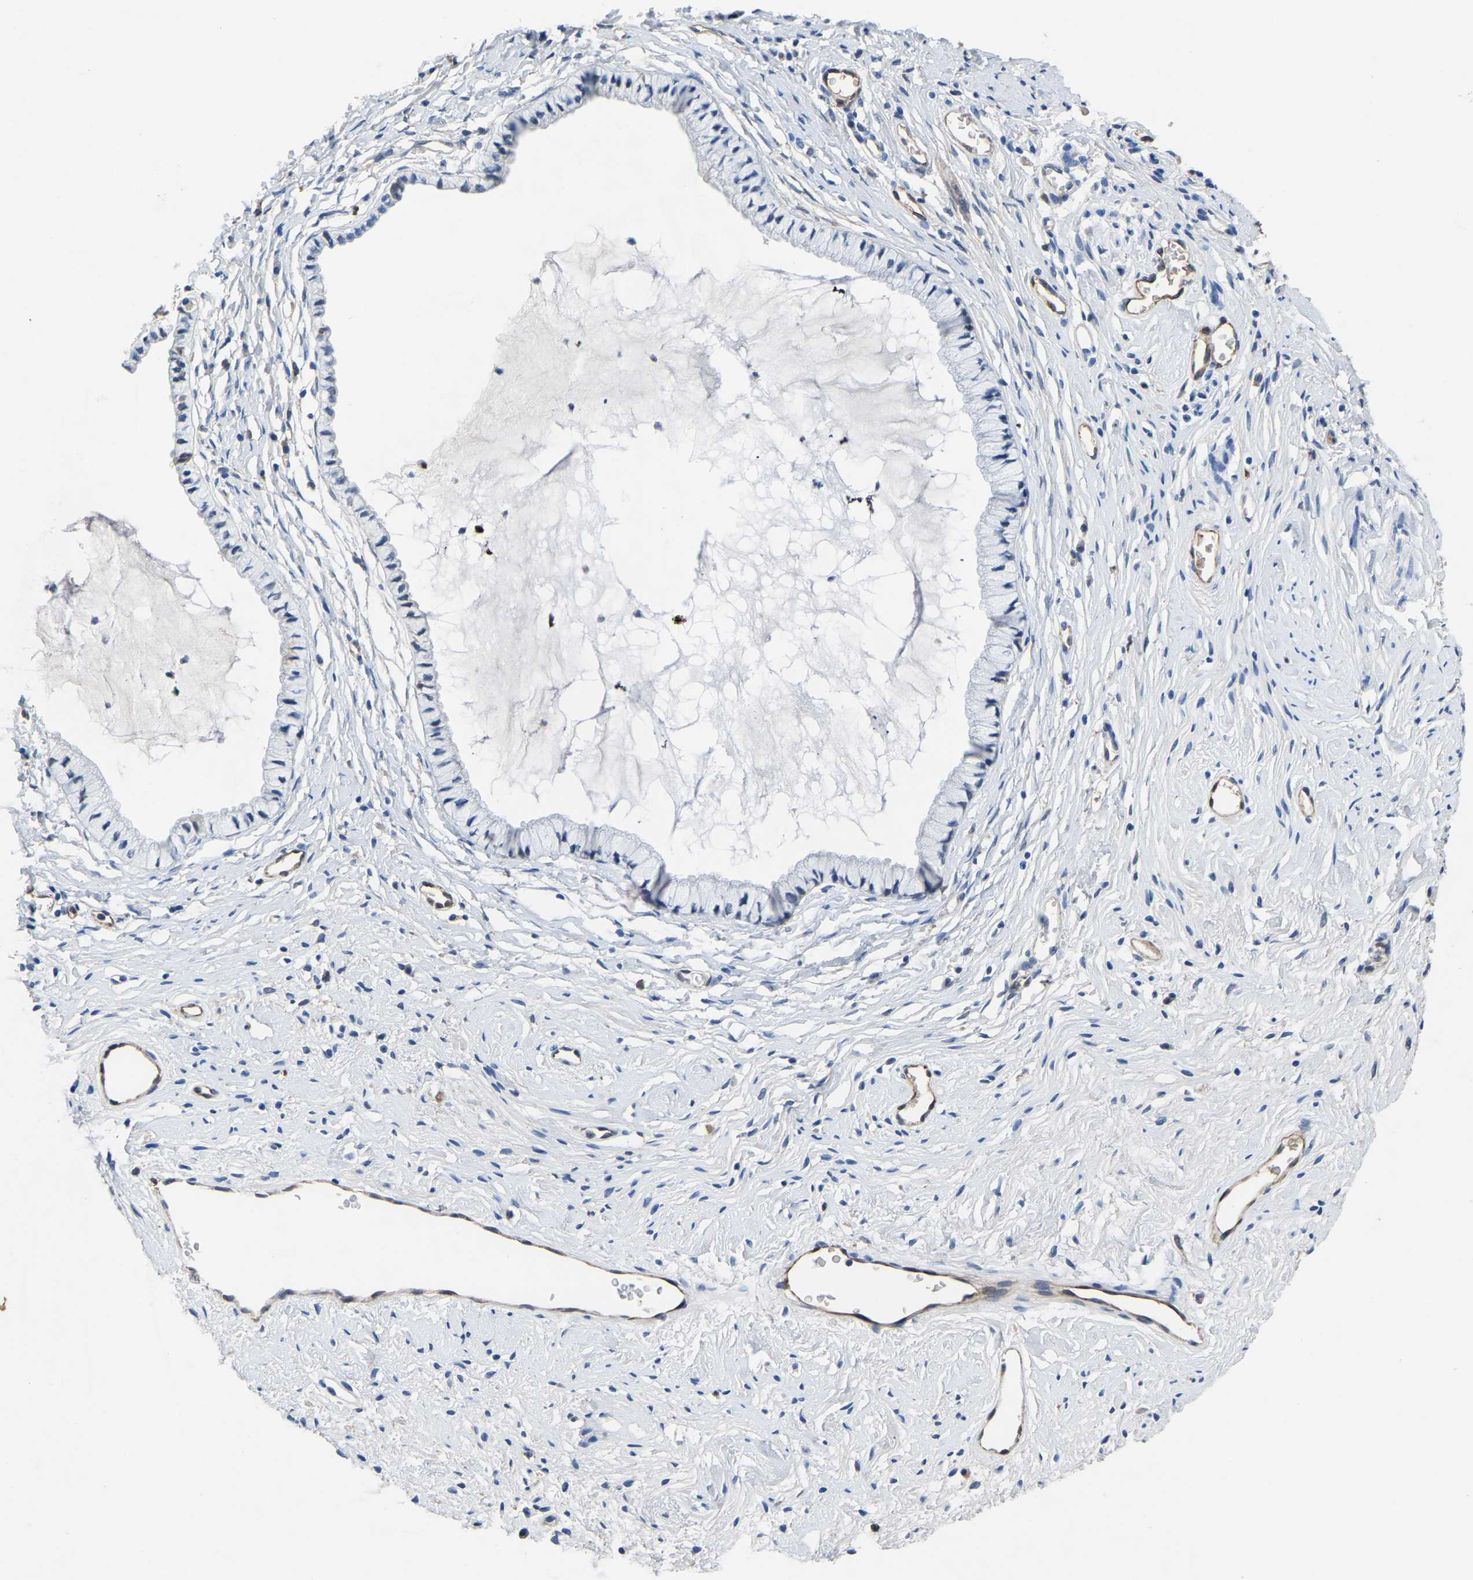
{"staining": {"intensity": "negative", "quantity": "none", "location": "none"}, "tissue": "cervix", "cell_type": "Glandular cells", "image_type": "normal", "snomed": [{"axis": "morphology", "description": "Normal tissue, NOS"}, {"axis": "topography", "description": "Cervix"}], "caption": "Glandular cells are negative for protein expression in unremarkable human cervix. (DAB immunohistochemistry visualized using brightfield microscopy, high magnification).", "gene": "ATG2B", "patient": {"sex": "female", "age": 77}}